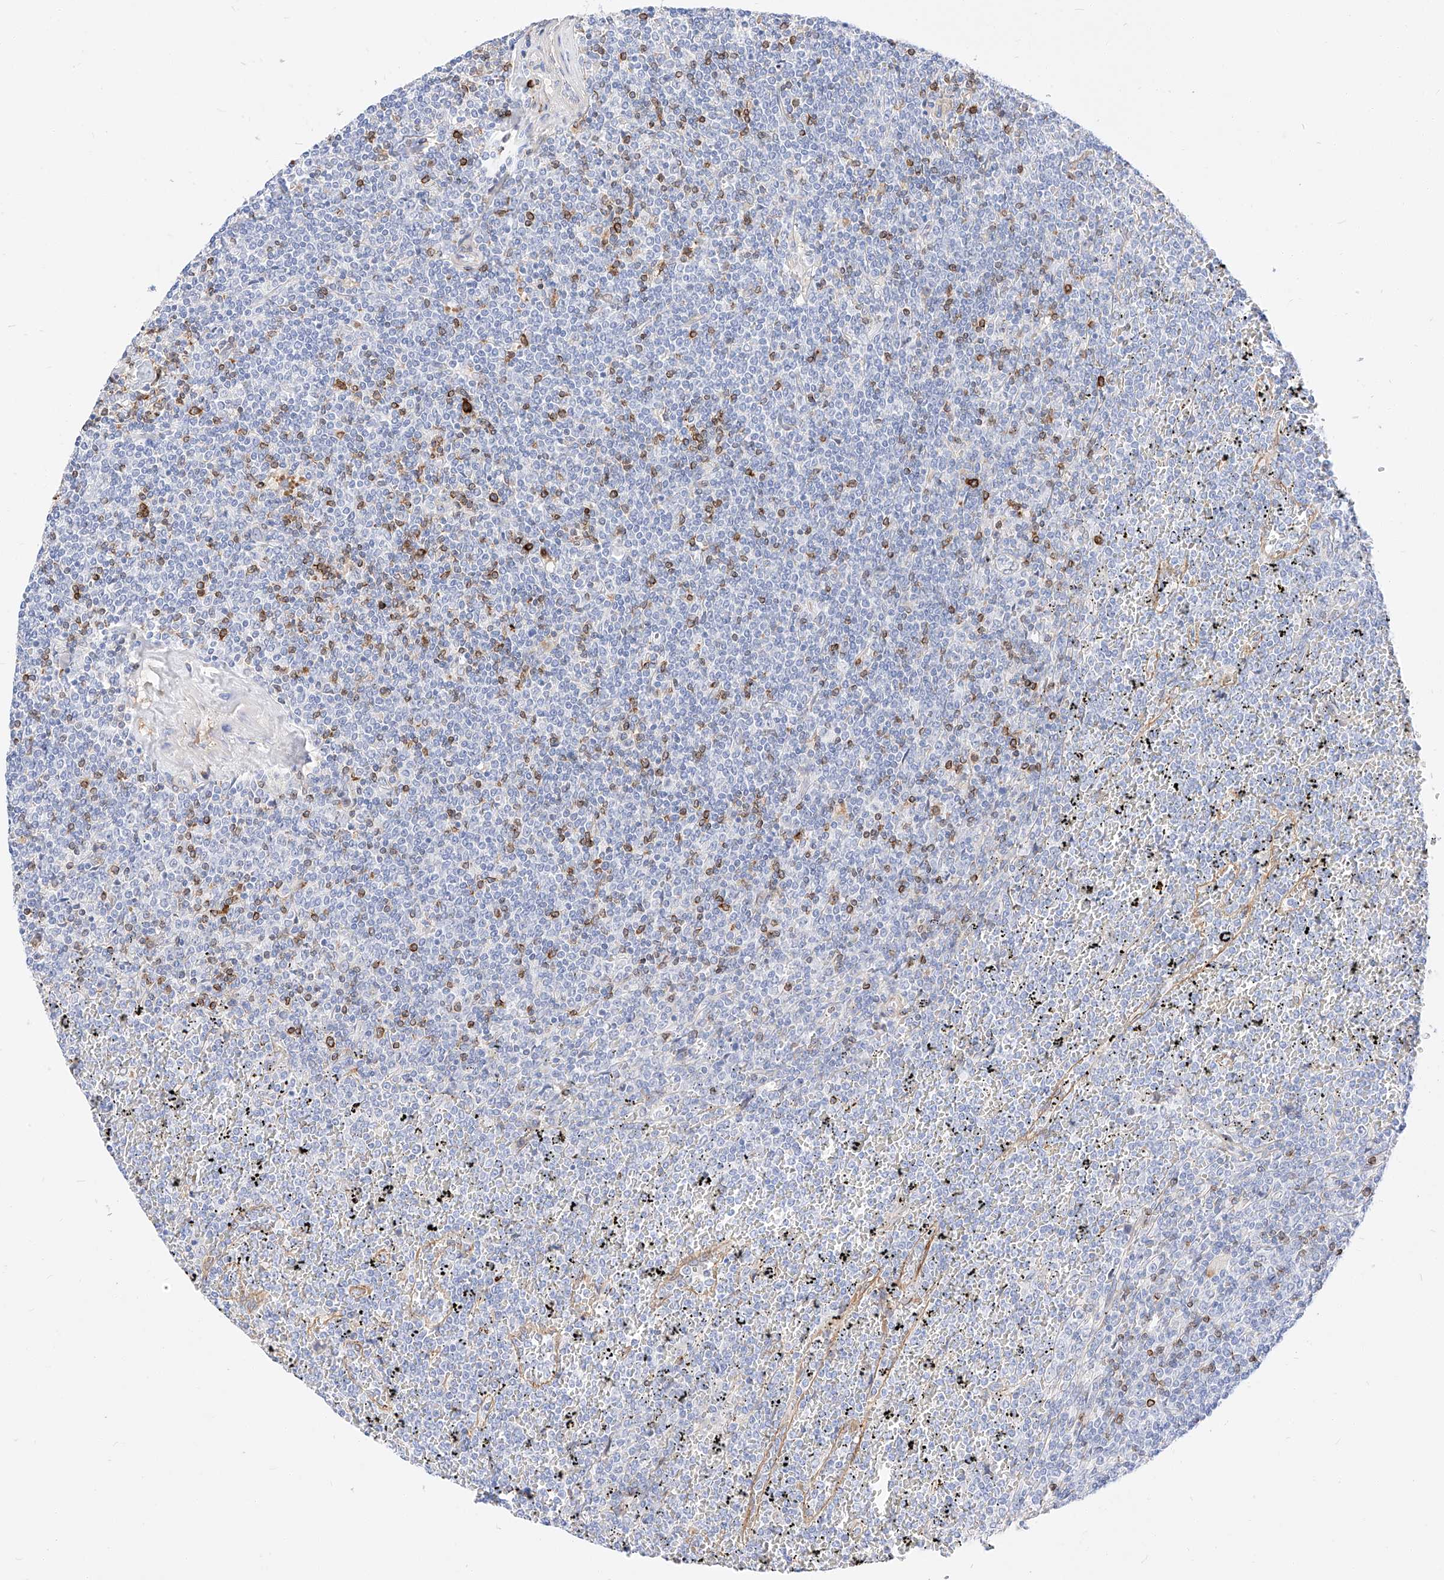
{"staining": {"intensity": "negative", "quantity": "none", "location": "none"}, "tissue": "lymphoma", "cell_type": "Tumor cells", "image_type": "cancer", "snomed": [{"axis": "morphology", "description": "Malignant lymphoma, non-Hodgkin's type, Low grade"}, {"axis": "topography", "description": "Spleen"}], "caption": "Tumor cells show no significant expression in lymphoma.", "gene": "MAP7", "patient": {"sex": "female", "age": 19}}